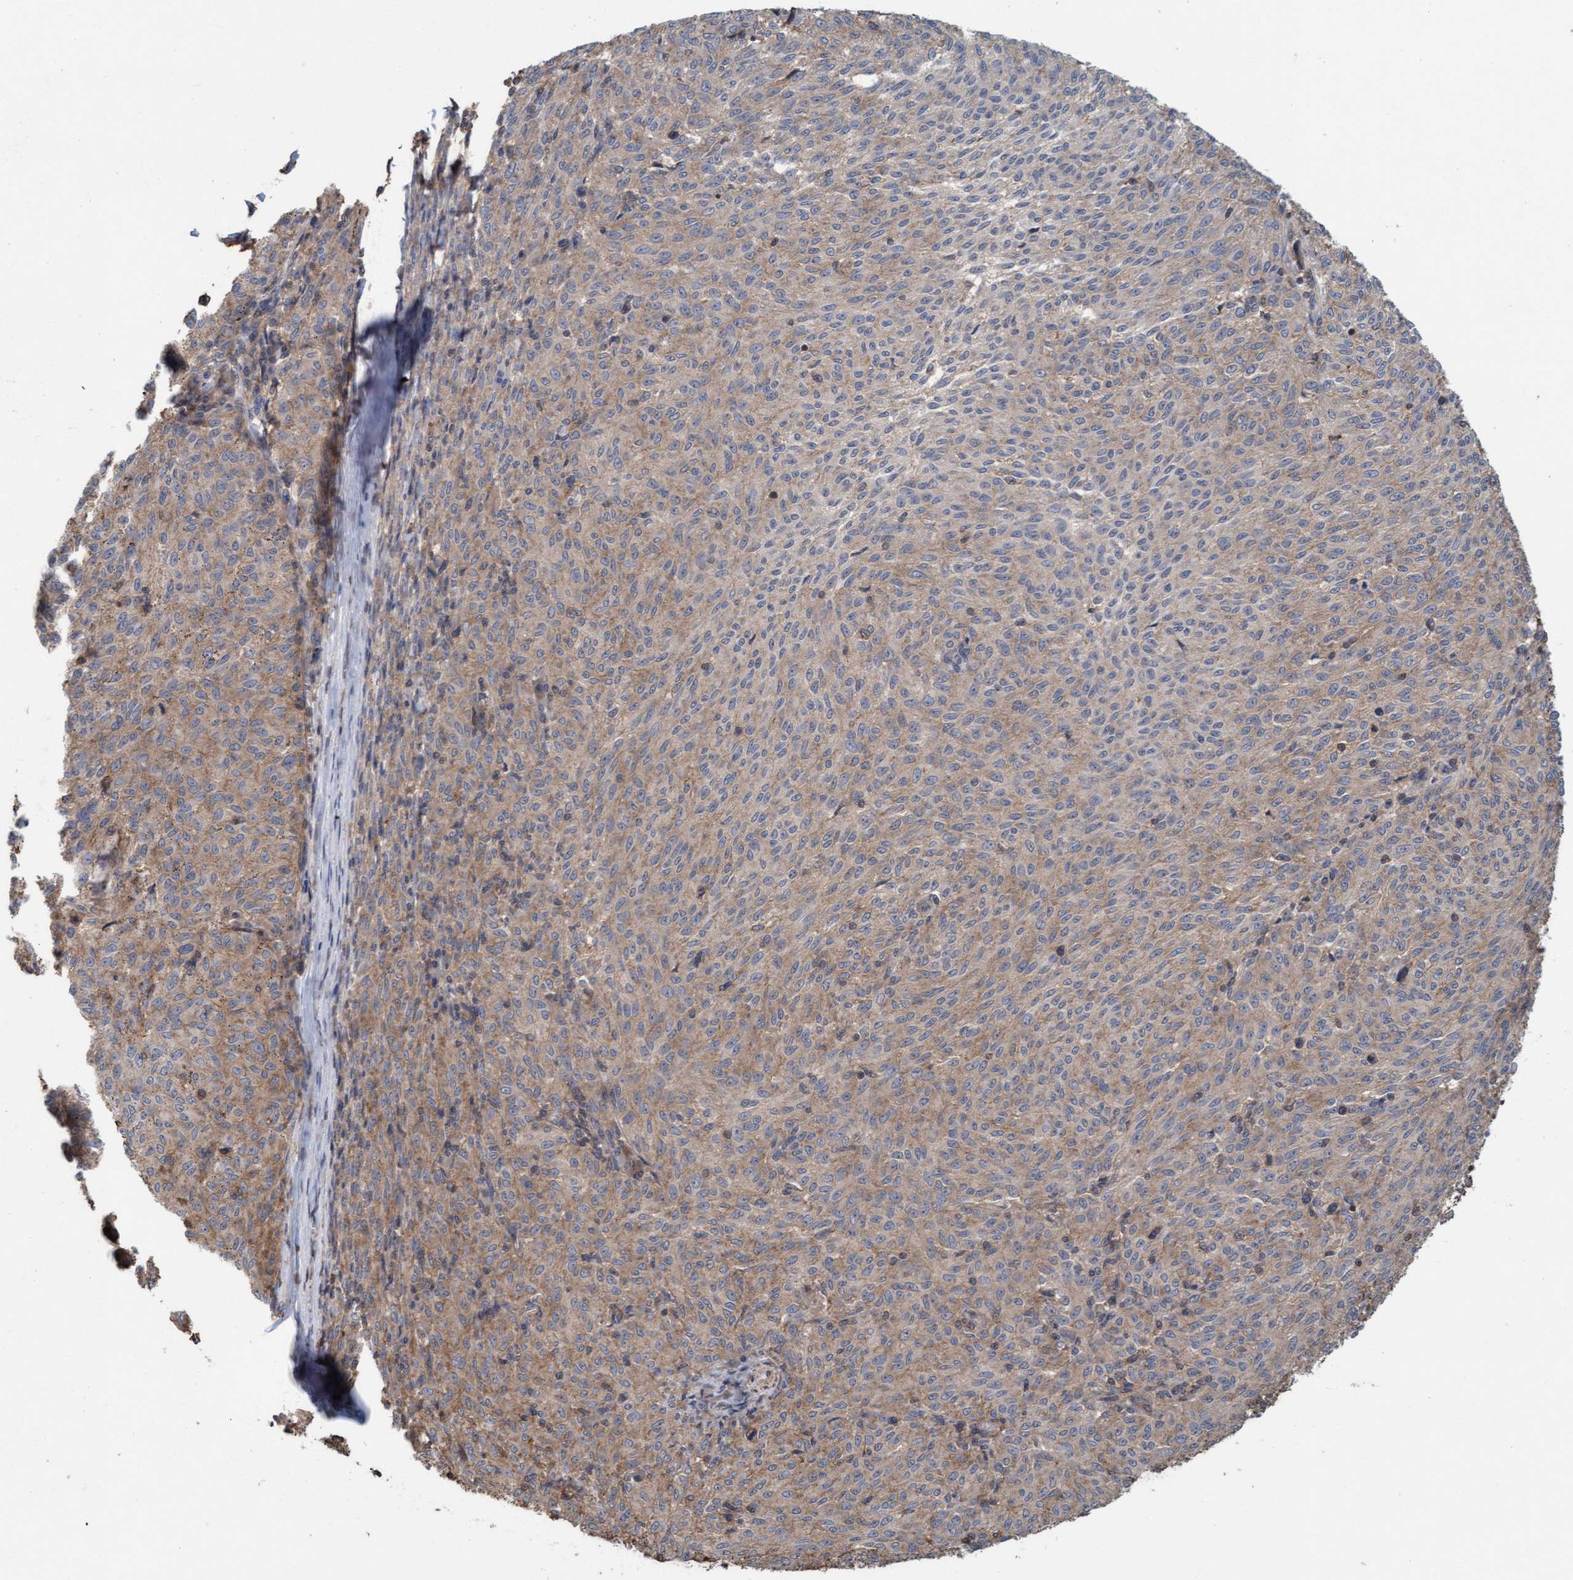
{"staining": {"intensity": "weak", "quantity": ">75%", "location": "cytoplasmic/membranous"}, "tissue": "melanoma", "cell_type": "Tumor cells", "image_type": "cancer", "snomed": [{"axis": "morphology", "description": "Malignant melanoma, NOS"}, {"axis": "topography", "description": "Skin"}], "caption": "Tumor cells display low levels of weak cytoplasmic/membranous expression in approximately >75% of cells in malignant melanoma.", "gene": "FXR2", "patient": {"sex": "female", "age": 72}}